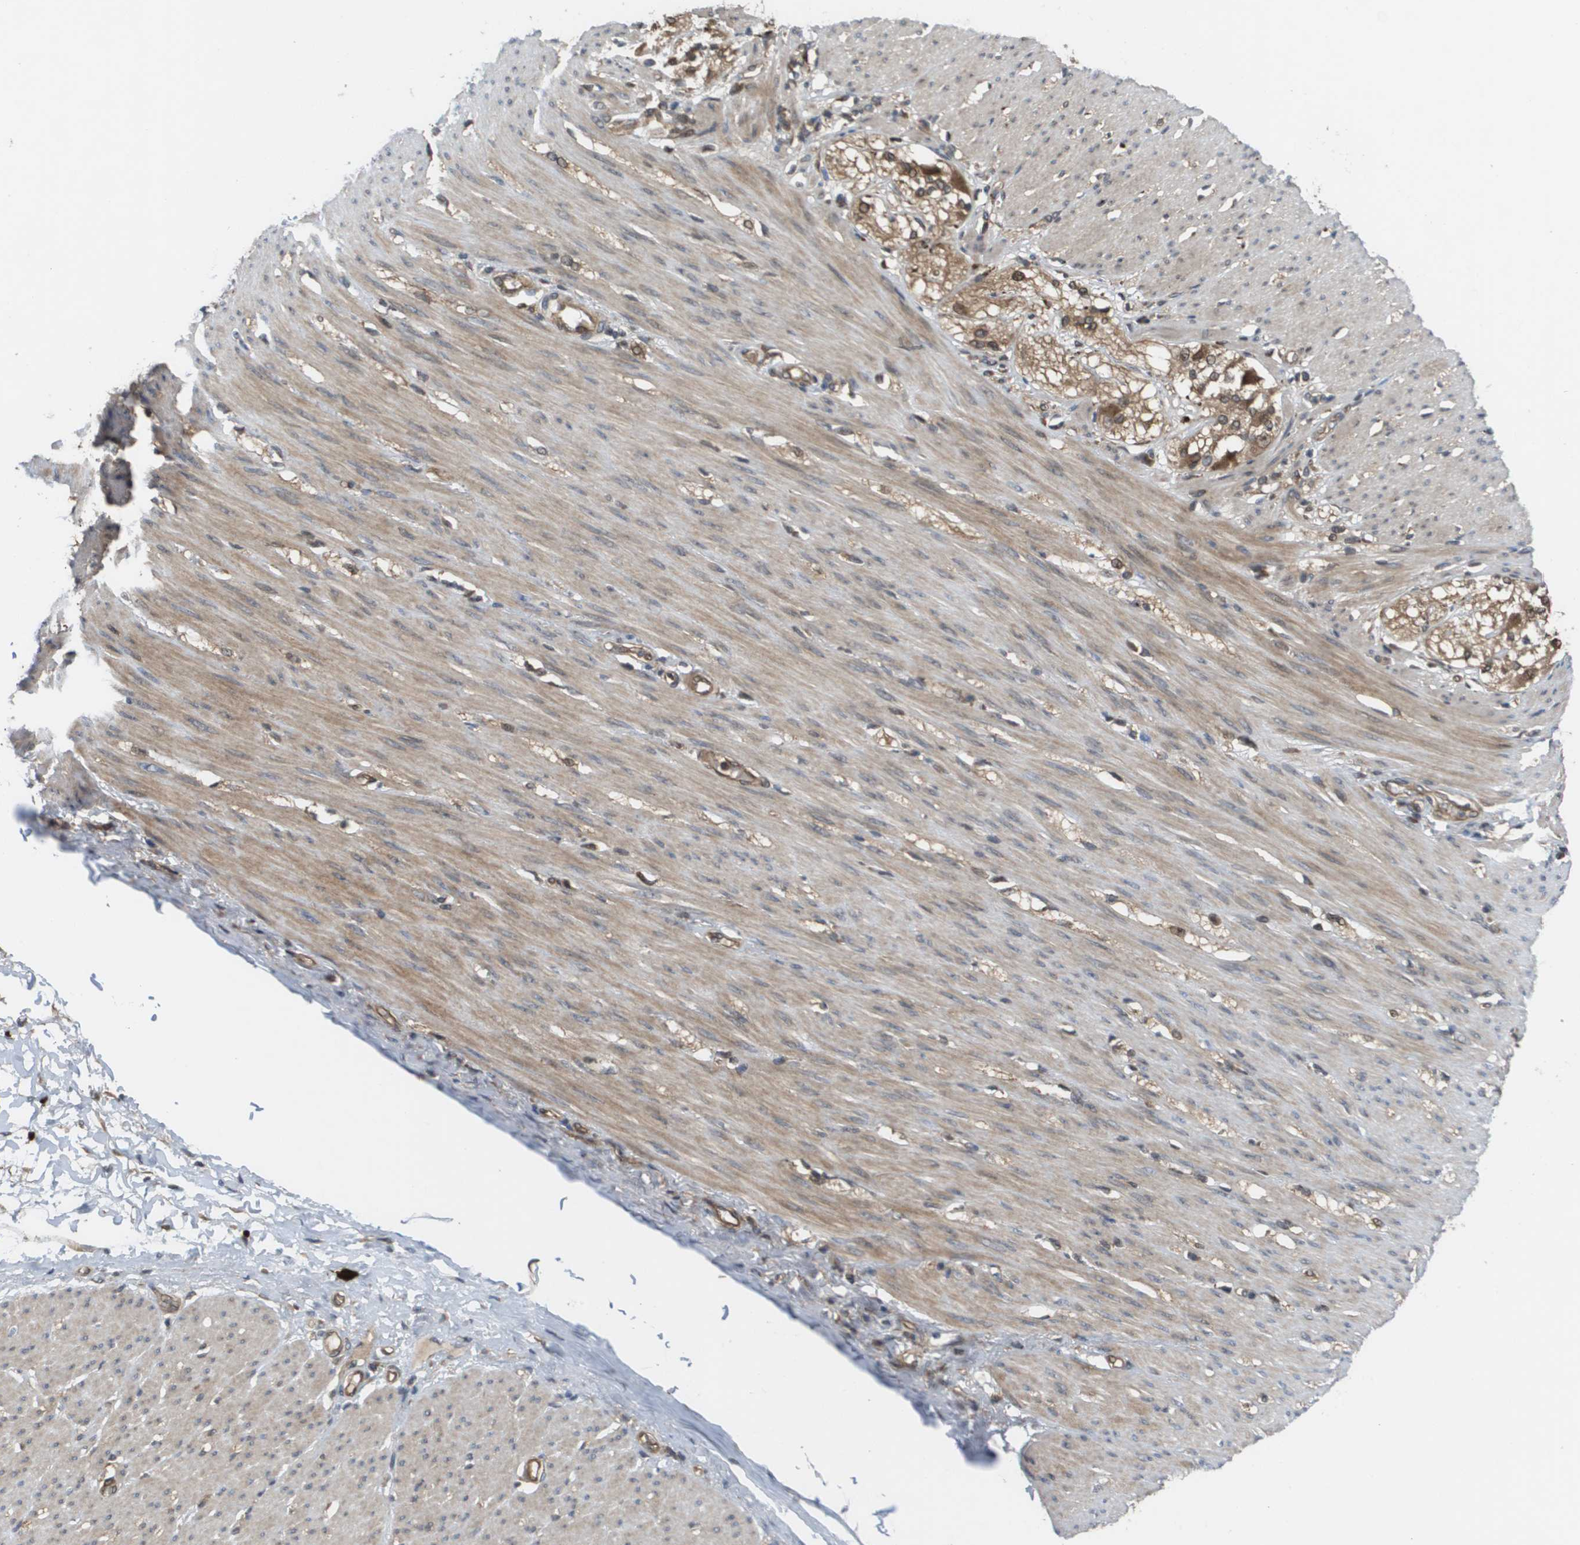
{"staining": {"intensity": "moderate", "quantity": ">75%", "location": "cytoplasmic/membranous"}, "tissue": "adipose tissue", "cell_type": "Adipocytes", "image_type": "normal", "snomed": [{"axis": "morphology", "description": "Normal tissue, NOS"}, {"axis": "morphology", "description": "Adenocarcinoma, NOS"}, {"axis": "topography", "description": "Colon"}, {"axis": "topography", "description": "Peripheral nerve tissue"}], "caption": "This micrograph demonstrates immunohistochemistry staining of normal adipose tissue, with medium moderate cytoplasmic/membranous staining in approximately >75% of adipocytes.", "gene": "CTPS2", "patient": {"sex": "male", "age": 14}}